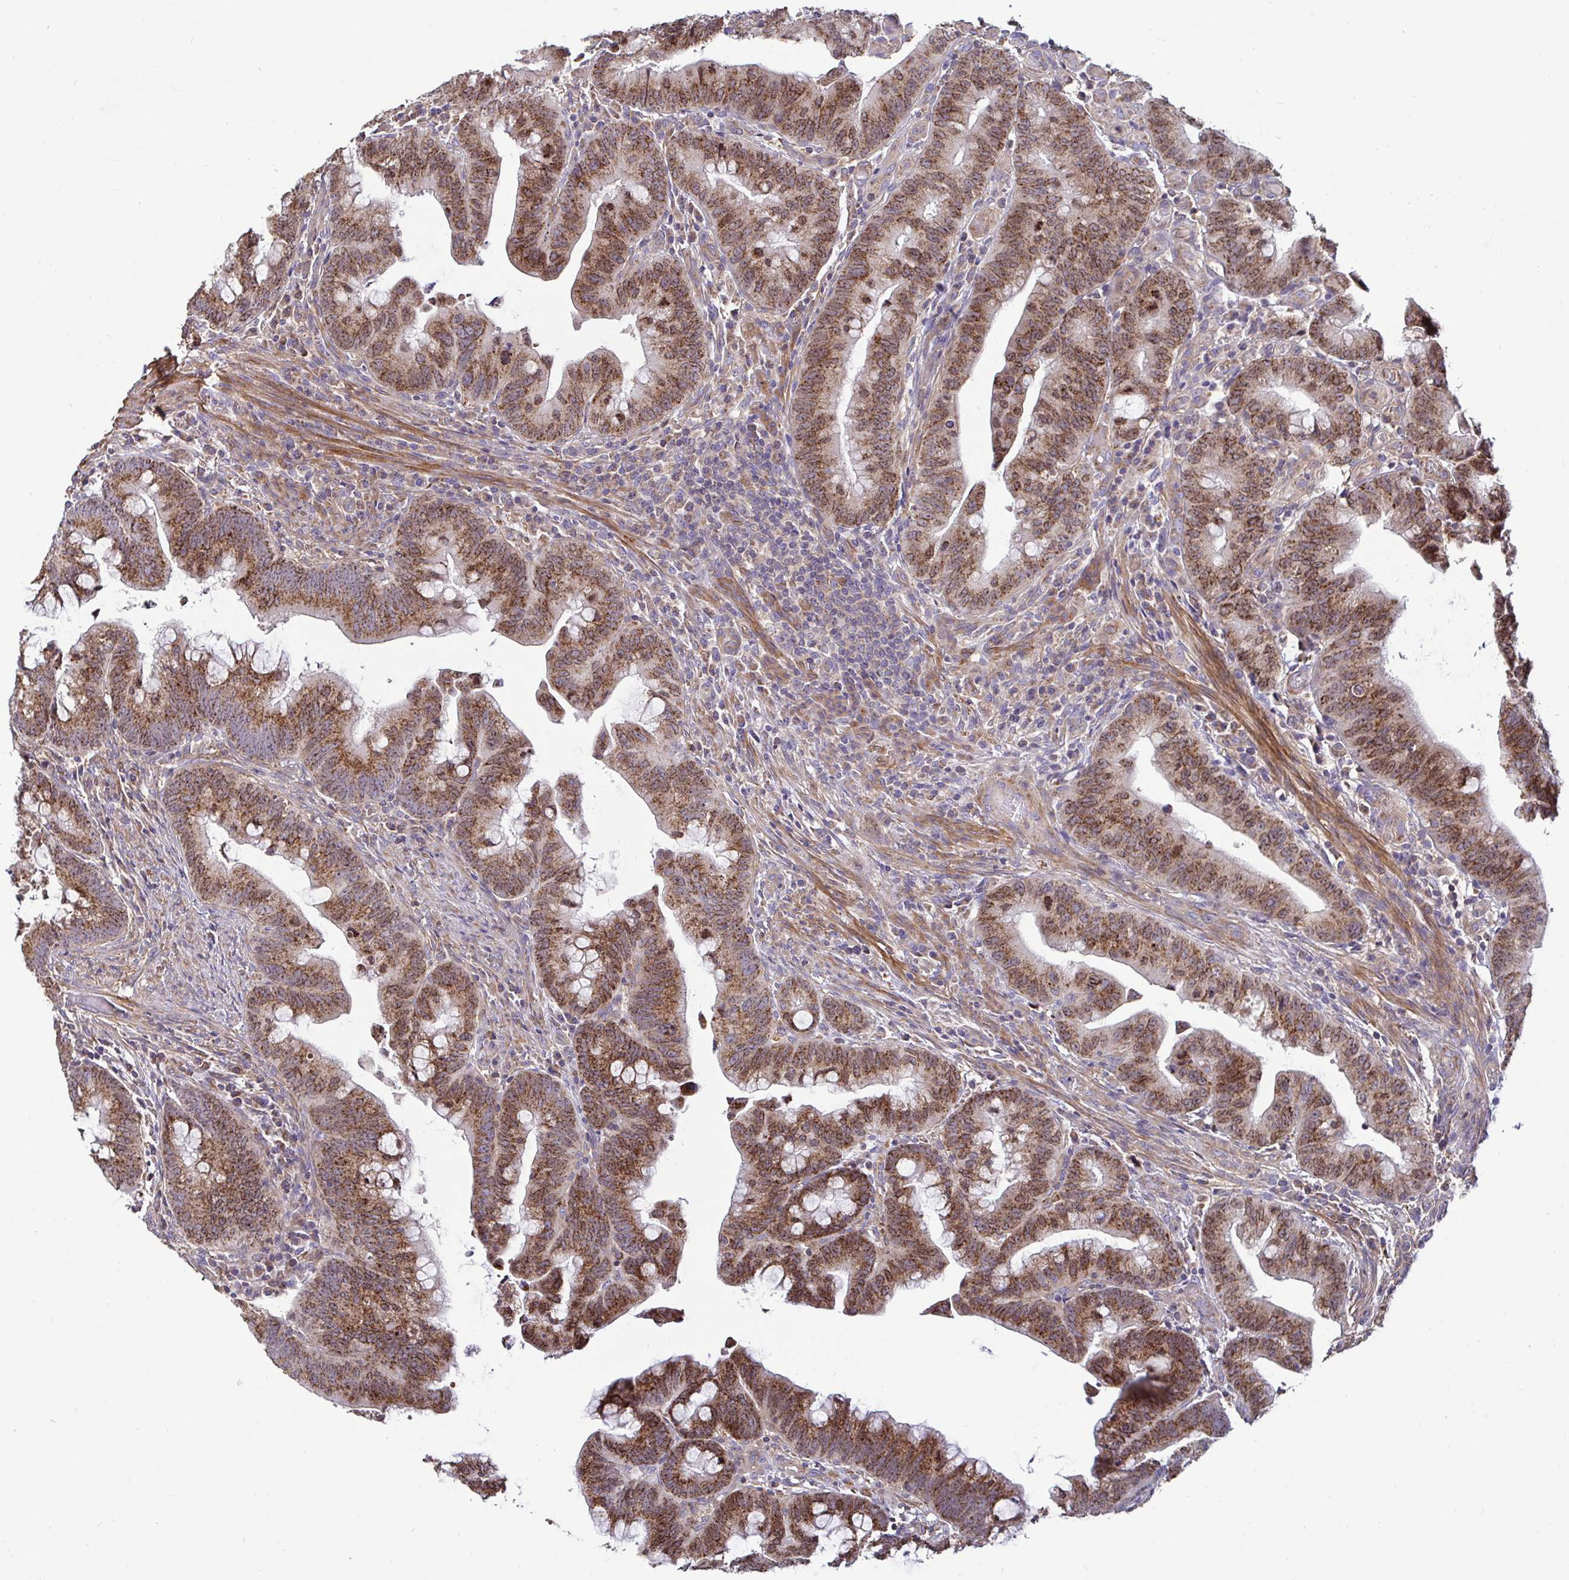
{"staining": {"intensity": "strong", "quantity": ">75%", "location": "cytoplasmic/membranous,nuclear"}, "tissue": "colorectal cancer", "cell_type": "Tumor cells", "image_type": "cancer", "snomed": [{"axis": "morphology", "description": "Adenocarcinoma, NOS"}, {"axis": "topography", "description": "Colon"}], "caption": "Colorectal cancer (adenocarcinoma) stained with DAB IHC reveals high levels of strong cytoplasmic/membranous and nuclear staining in approximately >75% of tumor cells.", "gene": "SPRY1", "patient": {"sex": "male", "age": 62}}